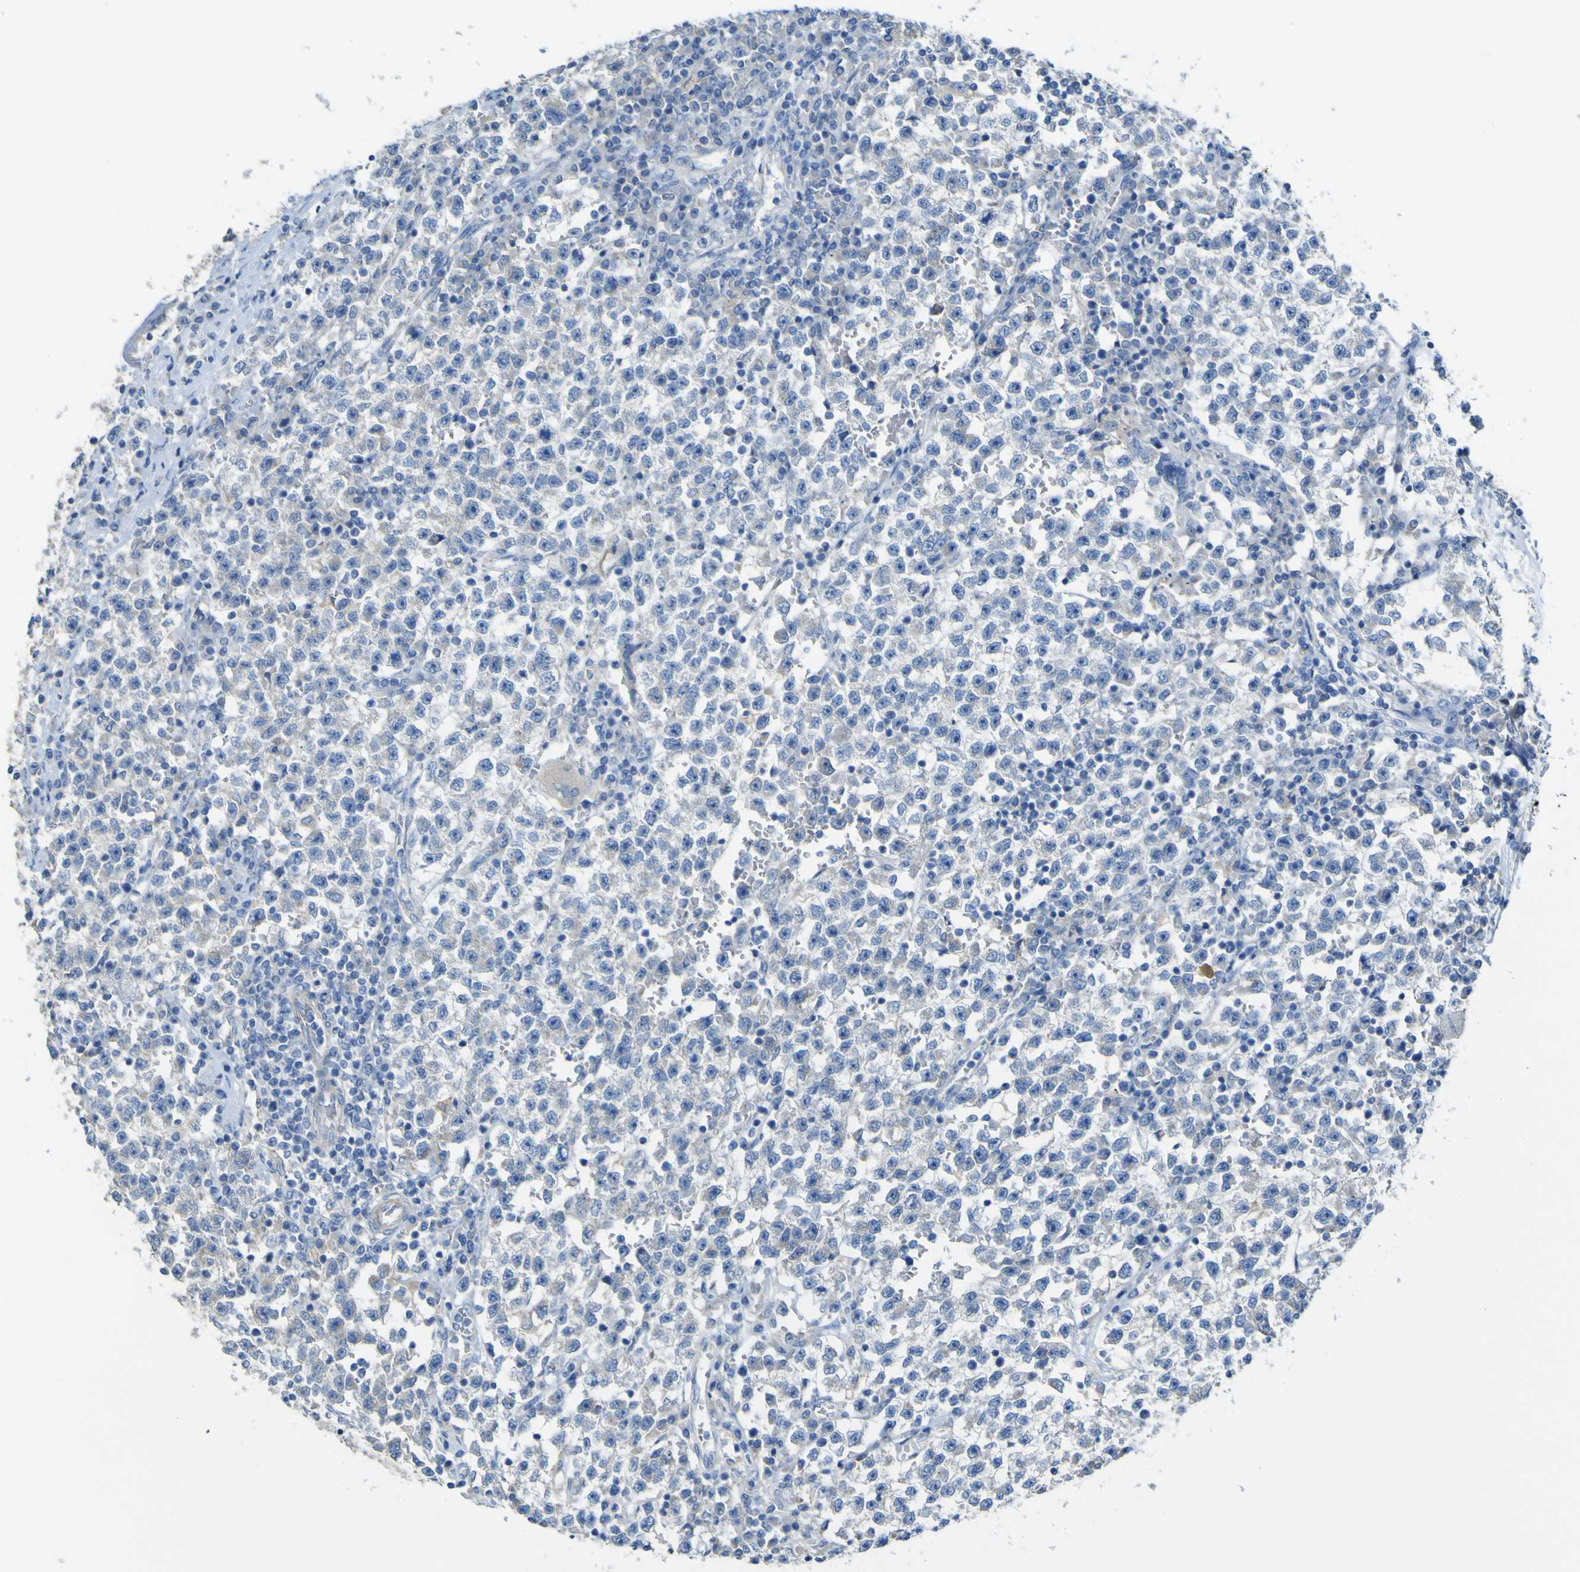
{"staining": {"intensity": "negative", "quantity": "none", "location": "none"}, "tissue": "testis cancer", "cell_type": "Tumor cells", "image_type": "cancer", "snomed": [{"axis": "morphology", "description": "Seminoma, NOS"}, {"axis": "topography", "description": "Testis"}], "caption": "Protein analysis of seminoma (testis) demonstrates no significant expression in tumor cells.", "gene": "ADGRA2", "patient": {"sex": "male", "age": 22}}